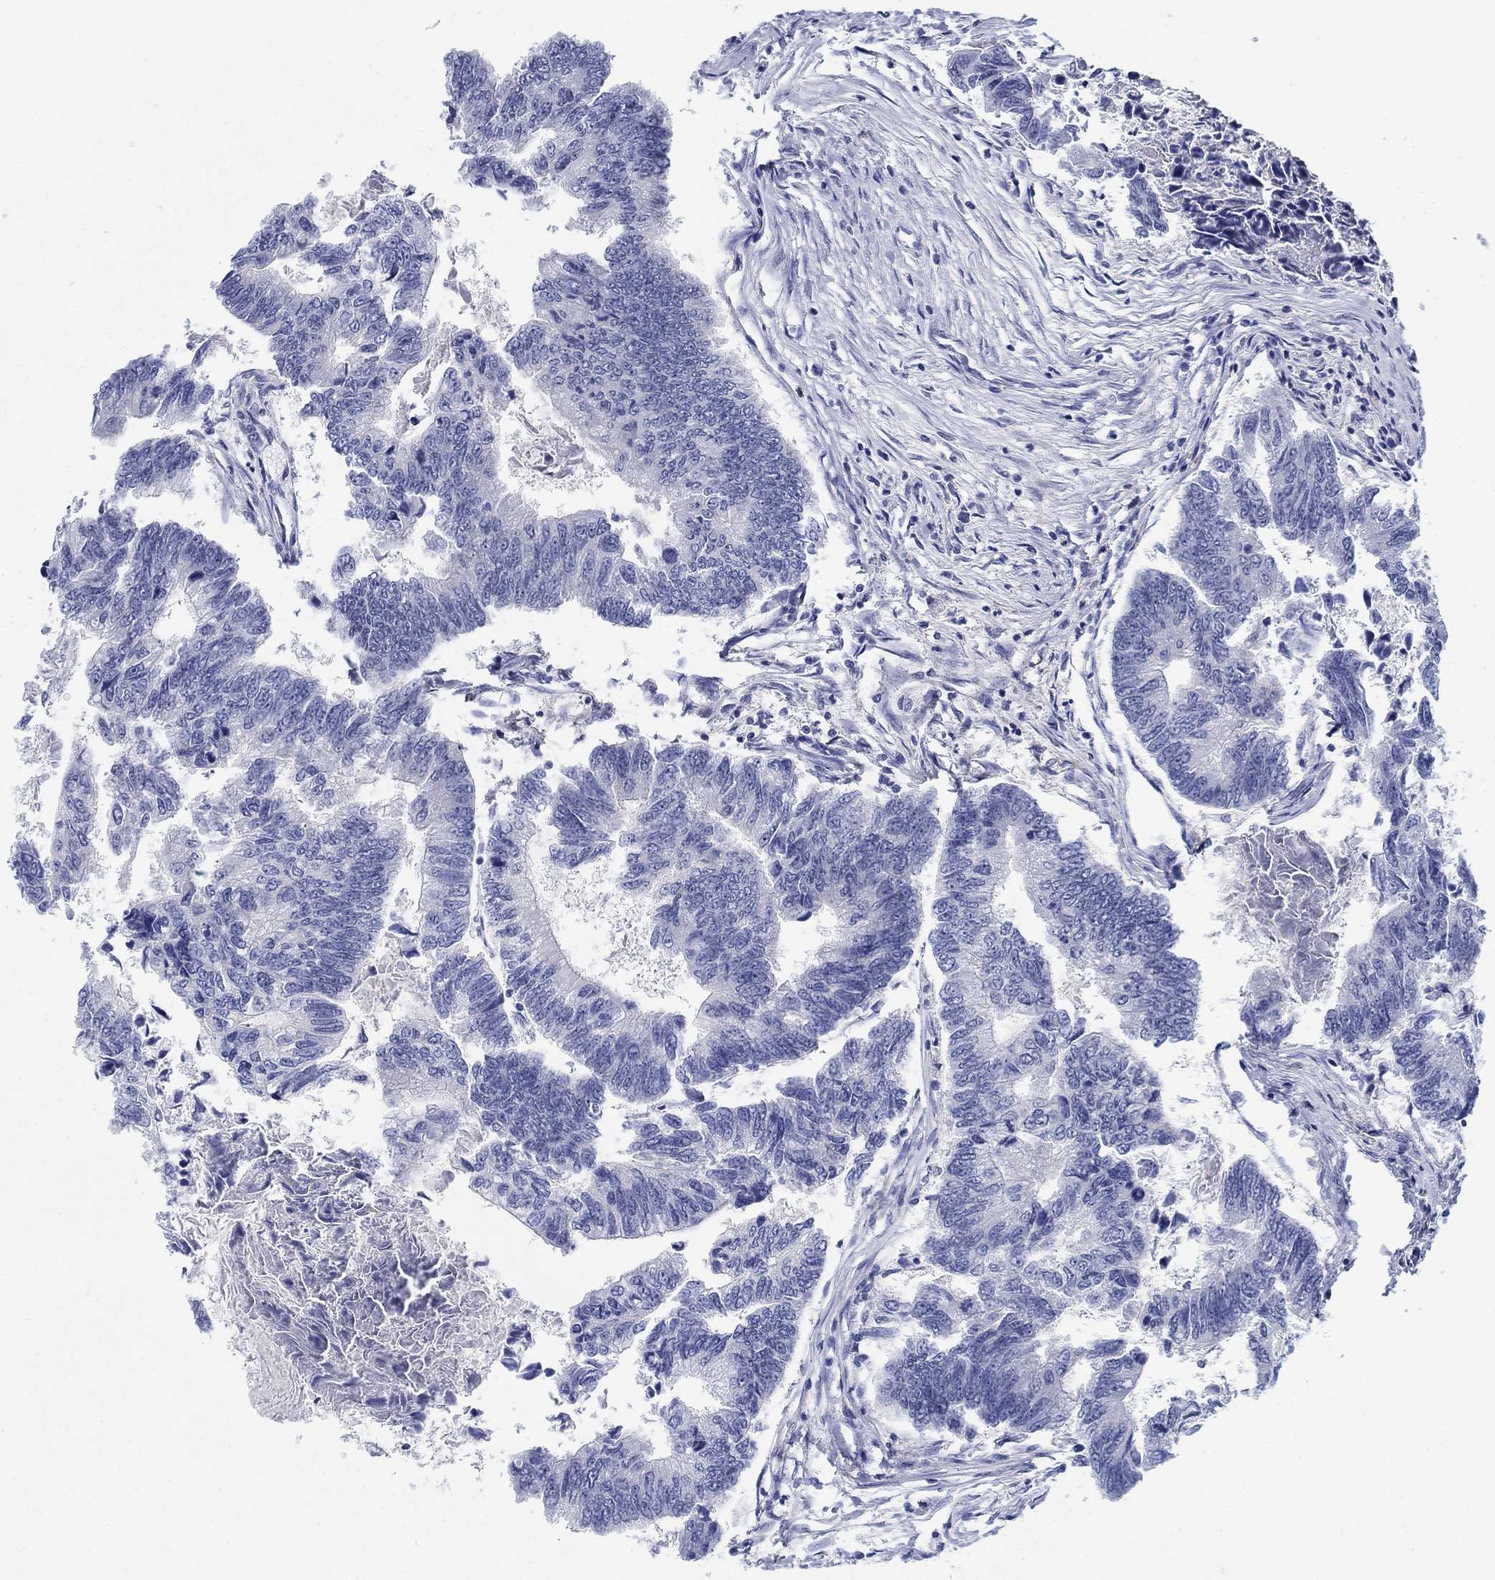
{"staining": {"intensity": "negative", "quantity": "none", "location": "none"}, "tissue": "colorectal cancer", "cell_type": "Tumor cells", "image_type": "cancer", "snomed": [{"axis": "morphology", "description": "Adenocarcinoma, NOS"}, {"axis": "topography", "description": "Colon"}], "caption": "A high-resolution photomicrograph shows IHC staining of adenocarcinoma (colorectal), which shows no significant expression in tumor cells.", "gene": "RAP1GAP", "patient": {"sex": "female", "age": 65}}